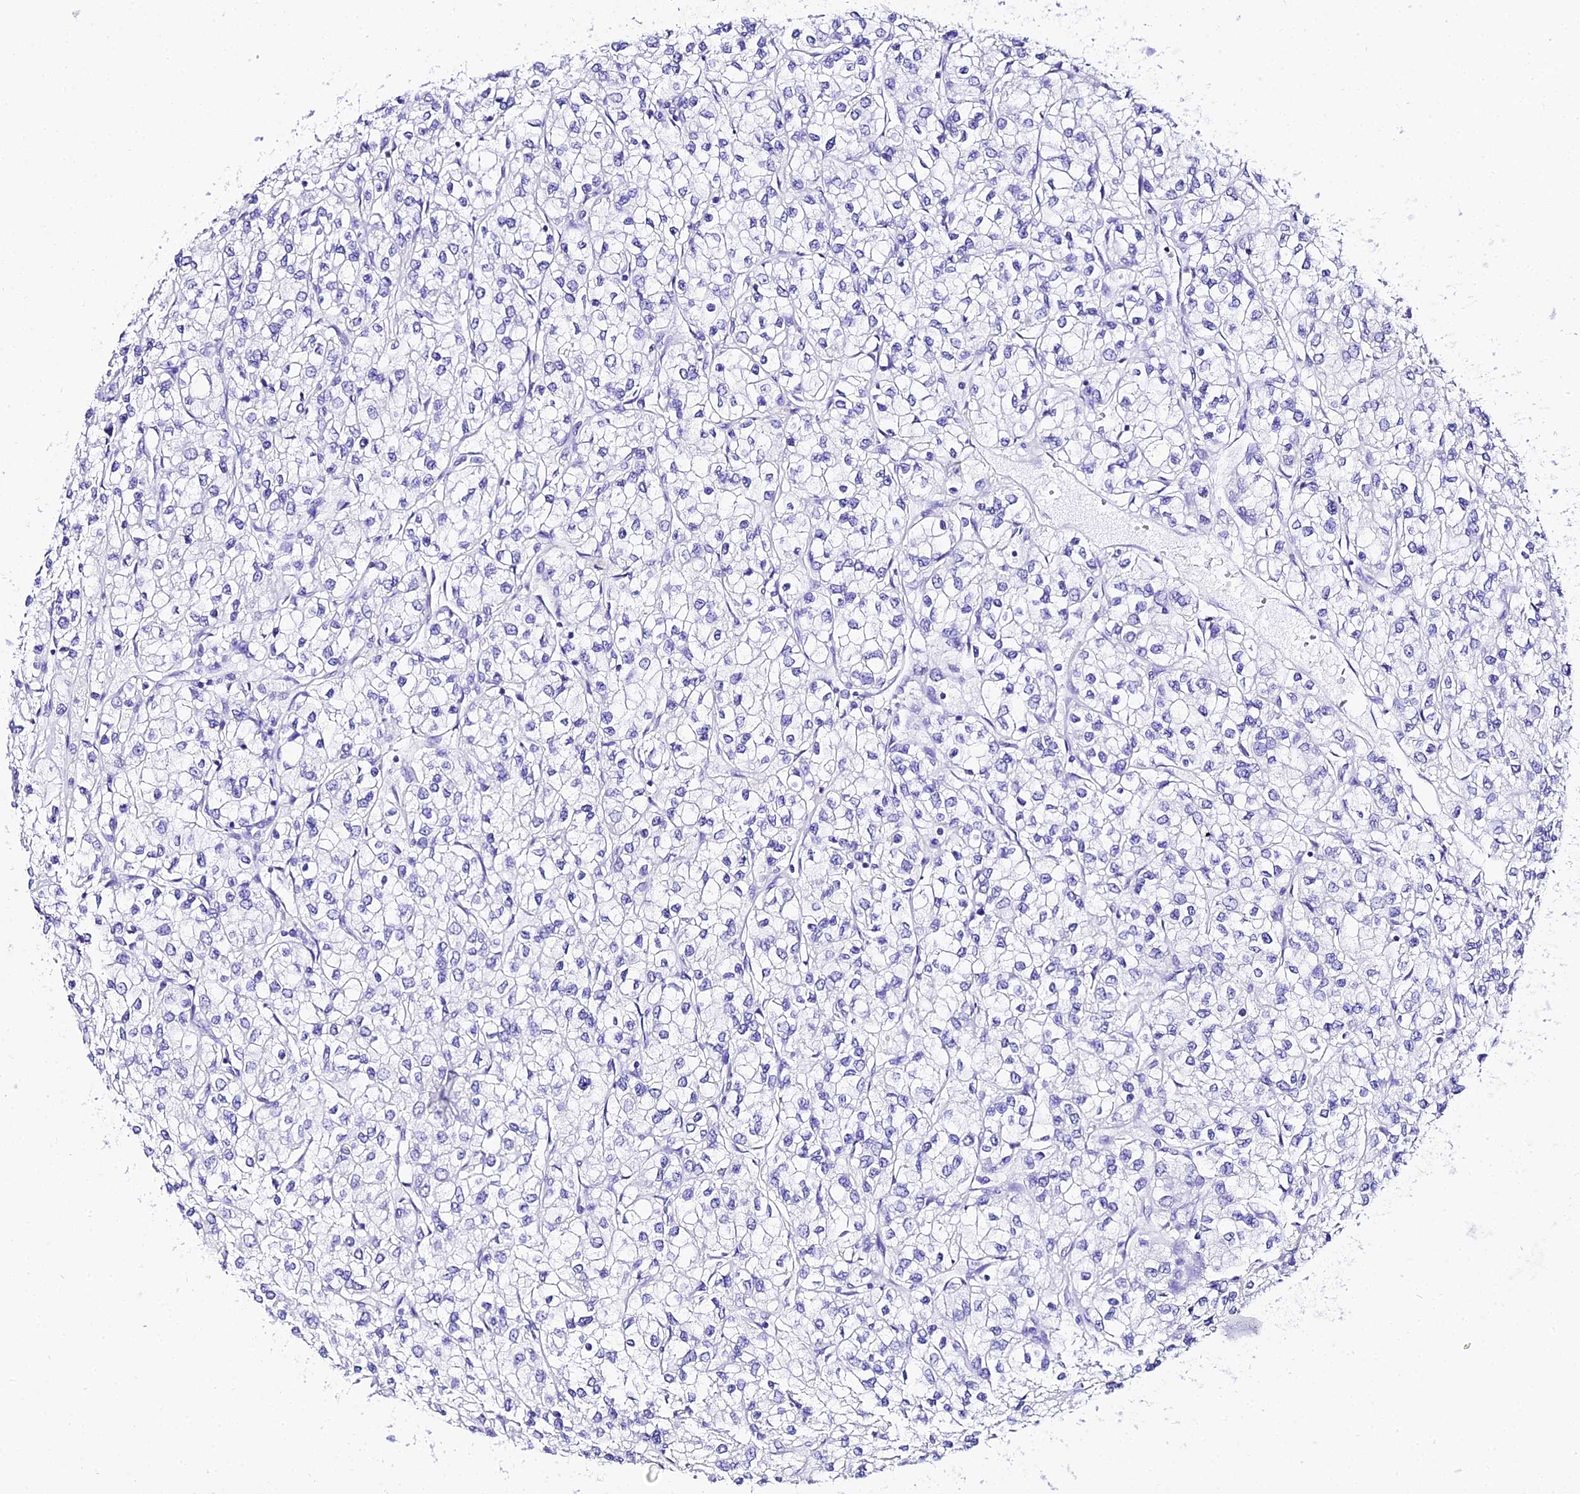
{"staining": {"intensity": "negative", "quantity": "none", "location": "none"}, "tissue": "renal cancer", "cell_type": "Tumor cells", "image_type": "cancer", "snomed": [{"axis": "morphology", "description": "Adenocarcinoma, NOS"}, {"axis": "topography", "description": "Kidney"}], "caption": "An IHC image of renal cancer (adenocarcinoma) is shown. There is no staining in tumor cells of renal cancer (adenocarcinoma).", "gene": "TRMT44", "patient": {"sex": "male", "age": 80}}